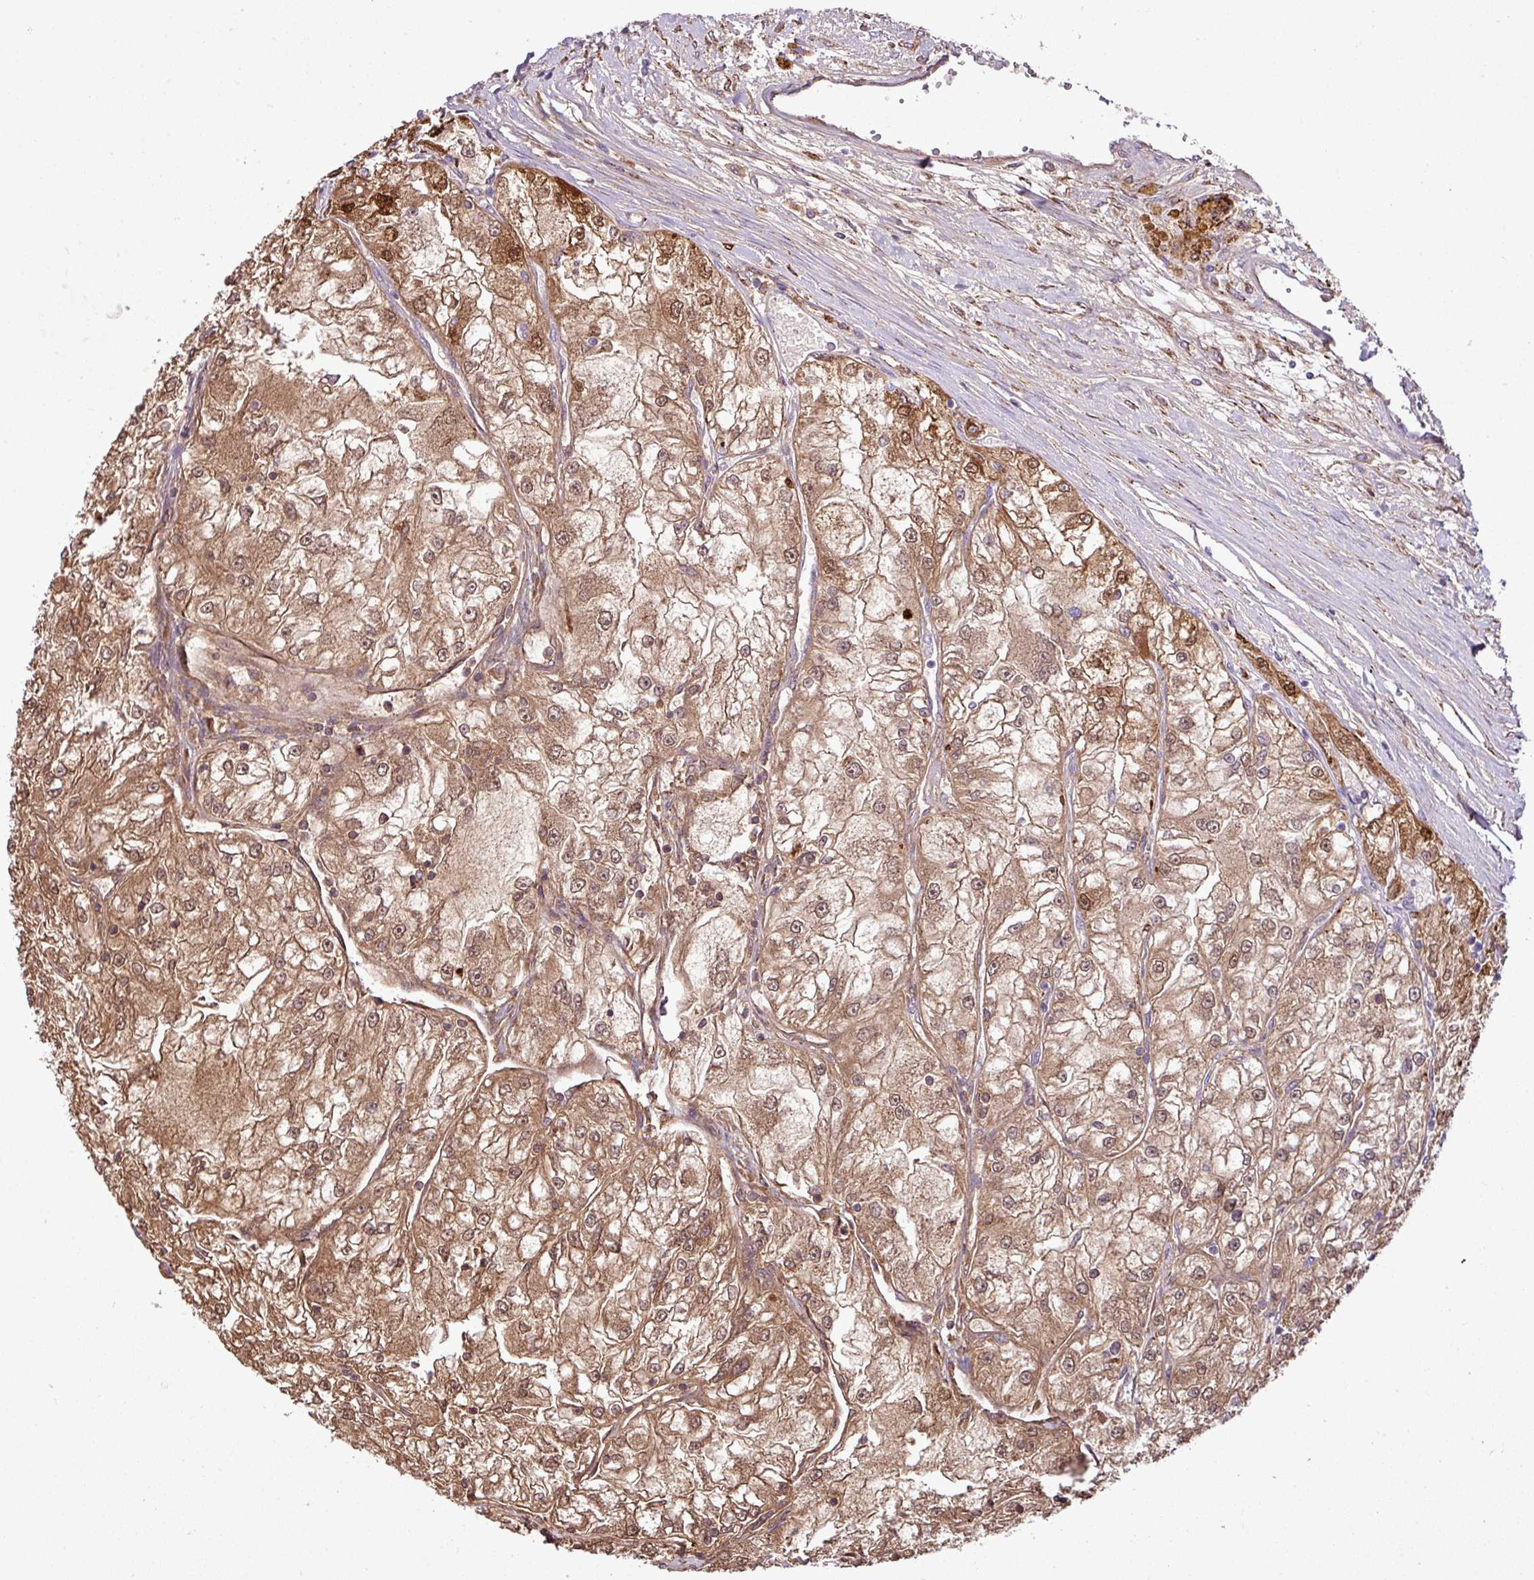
{"staining": {"intensity": "strong", "quantity": ">75%", "location": "cytoplasmic/membranous"}, "tissue": "renal cancer", "cell_type": "Tumor cells", "image_type": "cancer", "snomed": [{"axis": "morphology", "description": "Adenocarcinoma, NOS"}, {"axis": "topography", "description": "Kidney"}], "caption": "Renal cancer (adenocarcinoma) stained for a protein (brown) demonstrates strong cytoplasmic/membranous positive staining in approximately >75% of tumor cells.", "gene": "SGPP1", "patient": {"sex": "female", "age": 72}}